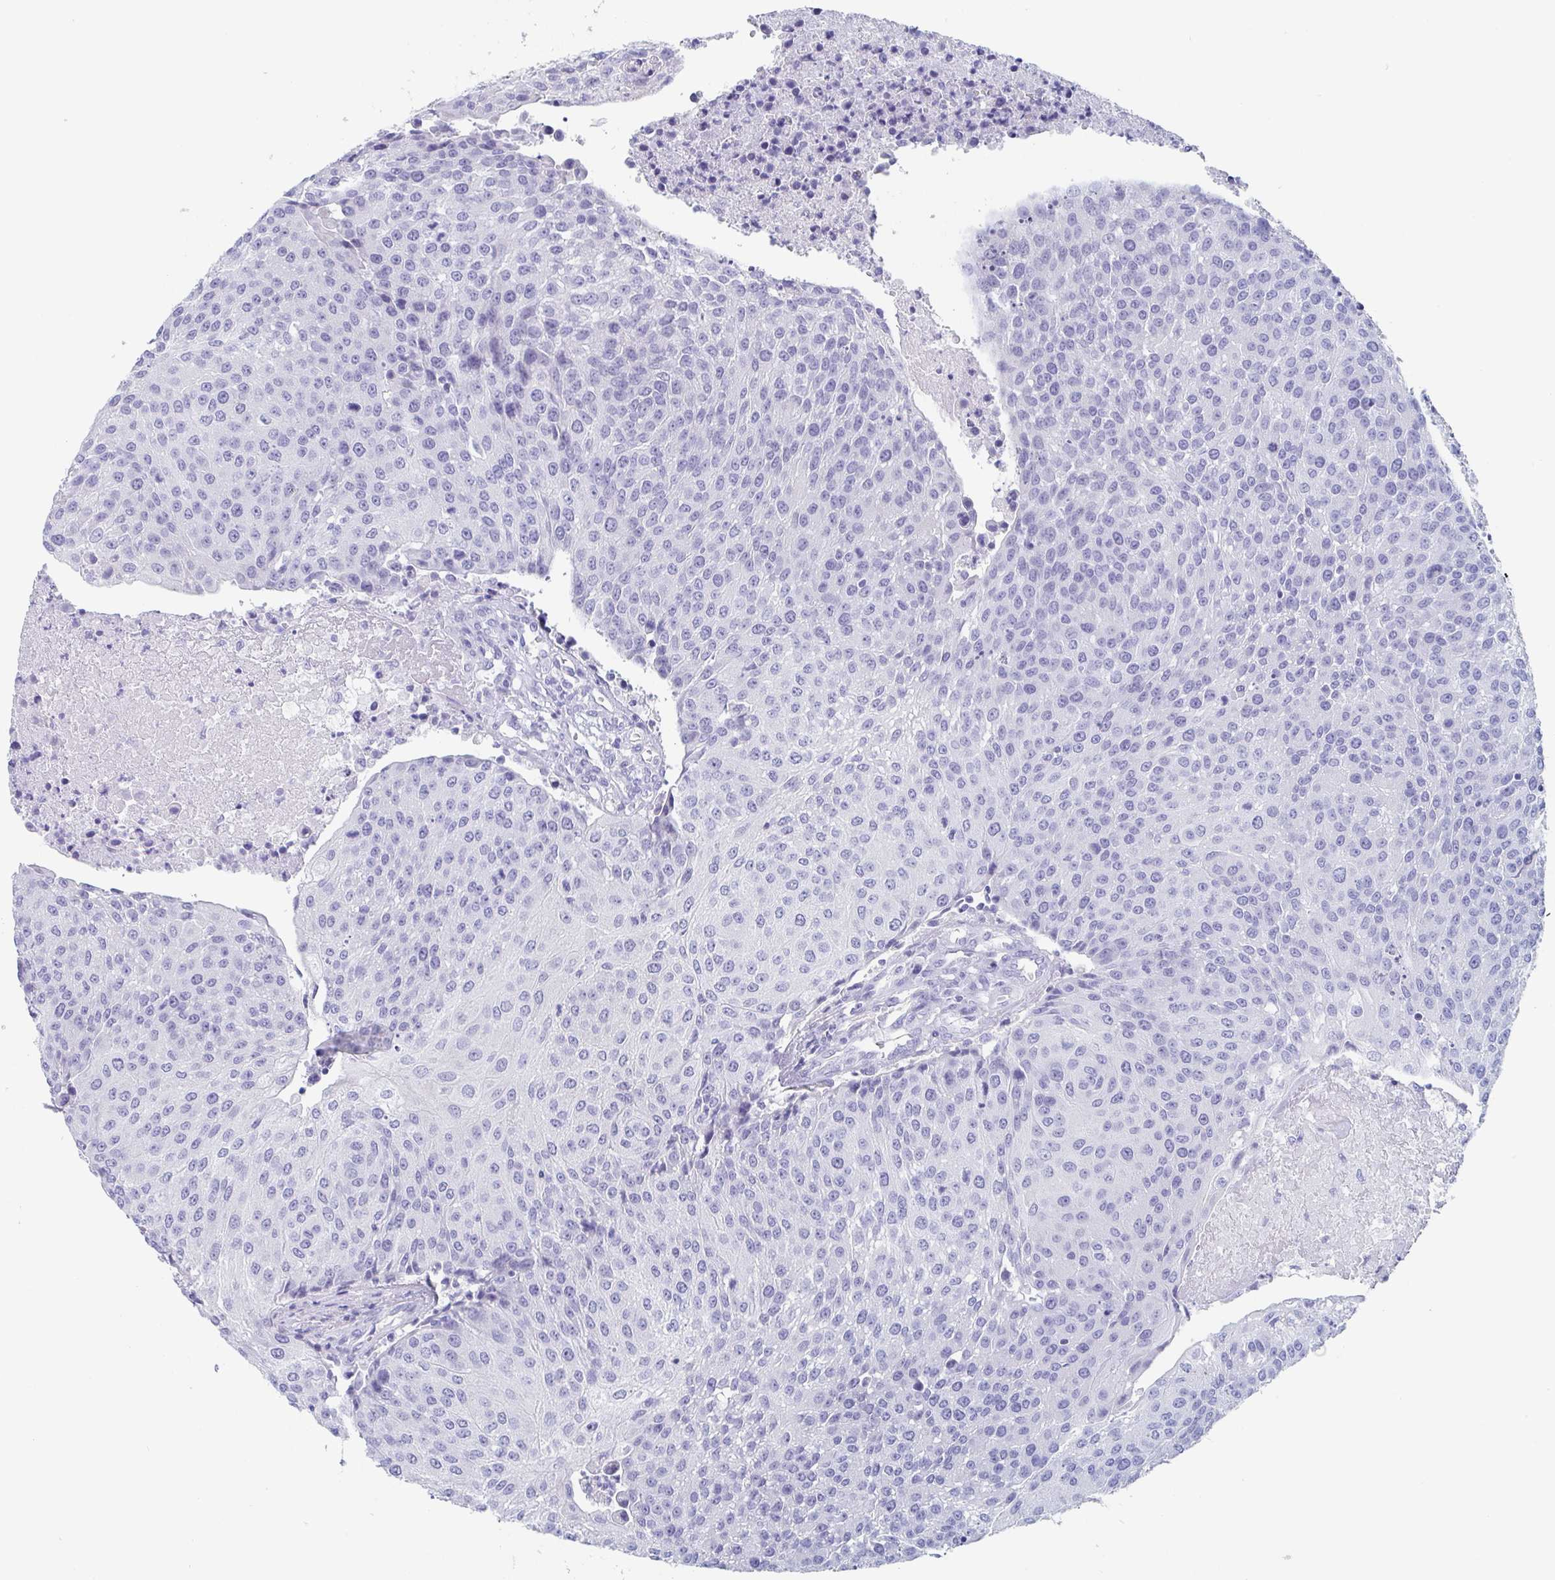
{"staining": {"intensity": "negative", "quantity": "none", "location": "none"}, "tissue": "urothelial cancer", "cell_type": "Tumor cells", "image_type": "cancer", "snomed": [{"axis": "morphology", "description": "Urothelial carcinoma, High grade"}, {"axis": "topography", "description": "Urinary bladder"}], "caption": "The IHC photomicrograph has no significant expression in tumor cells of urothelial cancer tissue.", "gene": "ZPBP", "patient": {"sex": "female", "age": 85}}